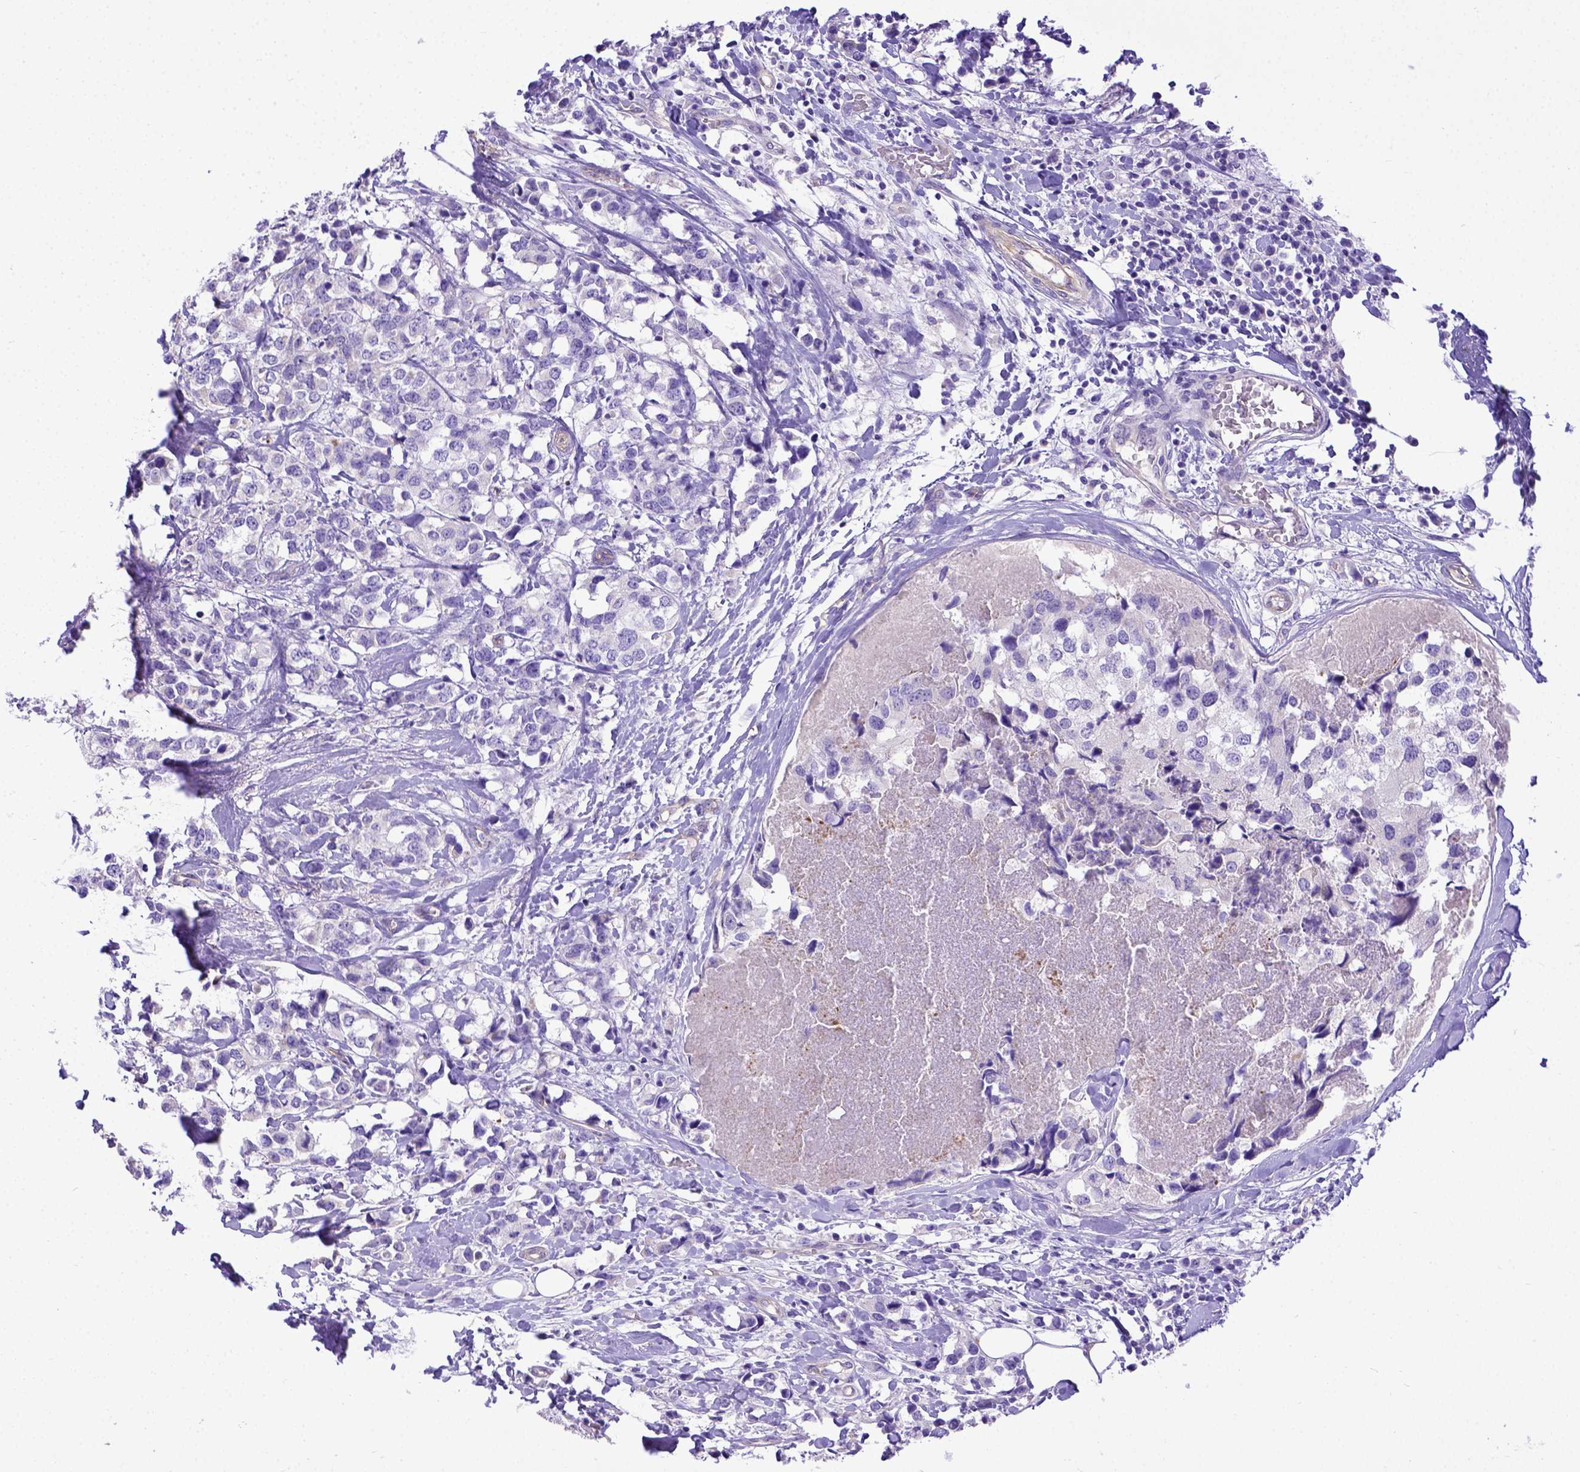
{"staining": {"intensity": "negative", "quantity": "none", "location": "none"}, "tissue": "breast cancer", "cell_type": "Tumor cells", "image_type": "cancer", "snomed": [{"axis": "morphology", "description": "Lobular carcinoma"}, {"axis": "topography", "description": "Breast"}], "caption": "Breast cancer was stained to show a protein in brown. There is no significant expression in tumor cells.", "gene": "LRRC18", "patient": {"sex": "female", "age": 59}}